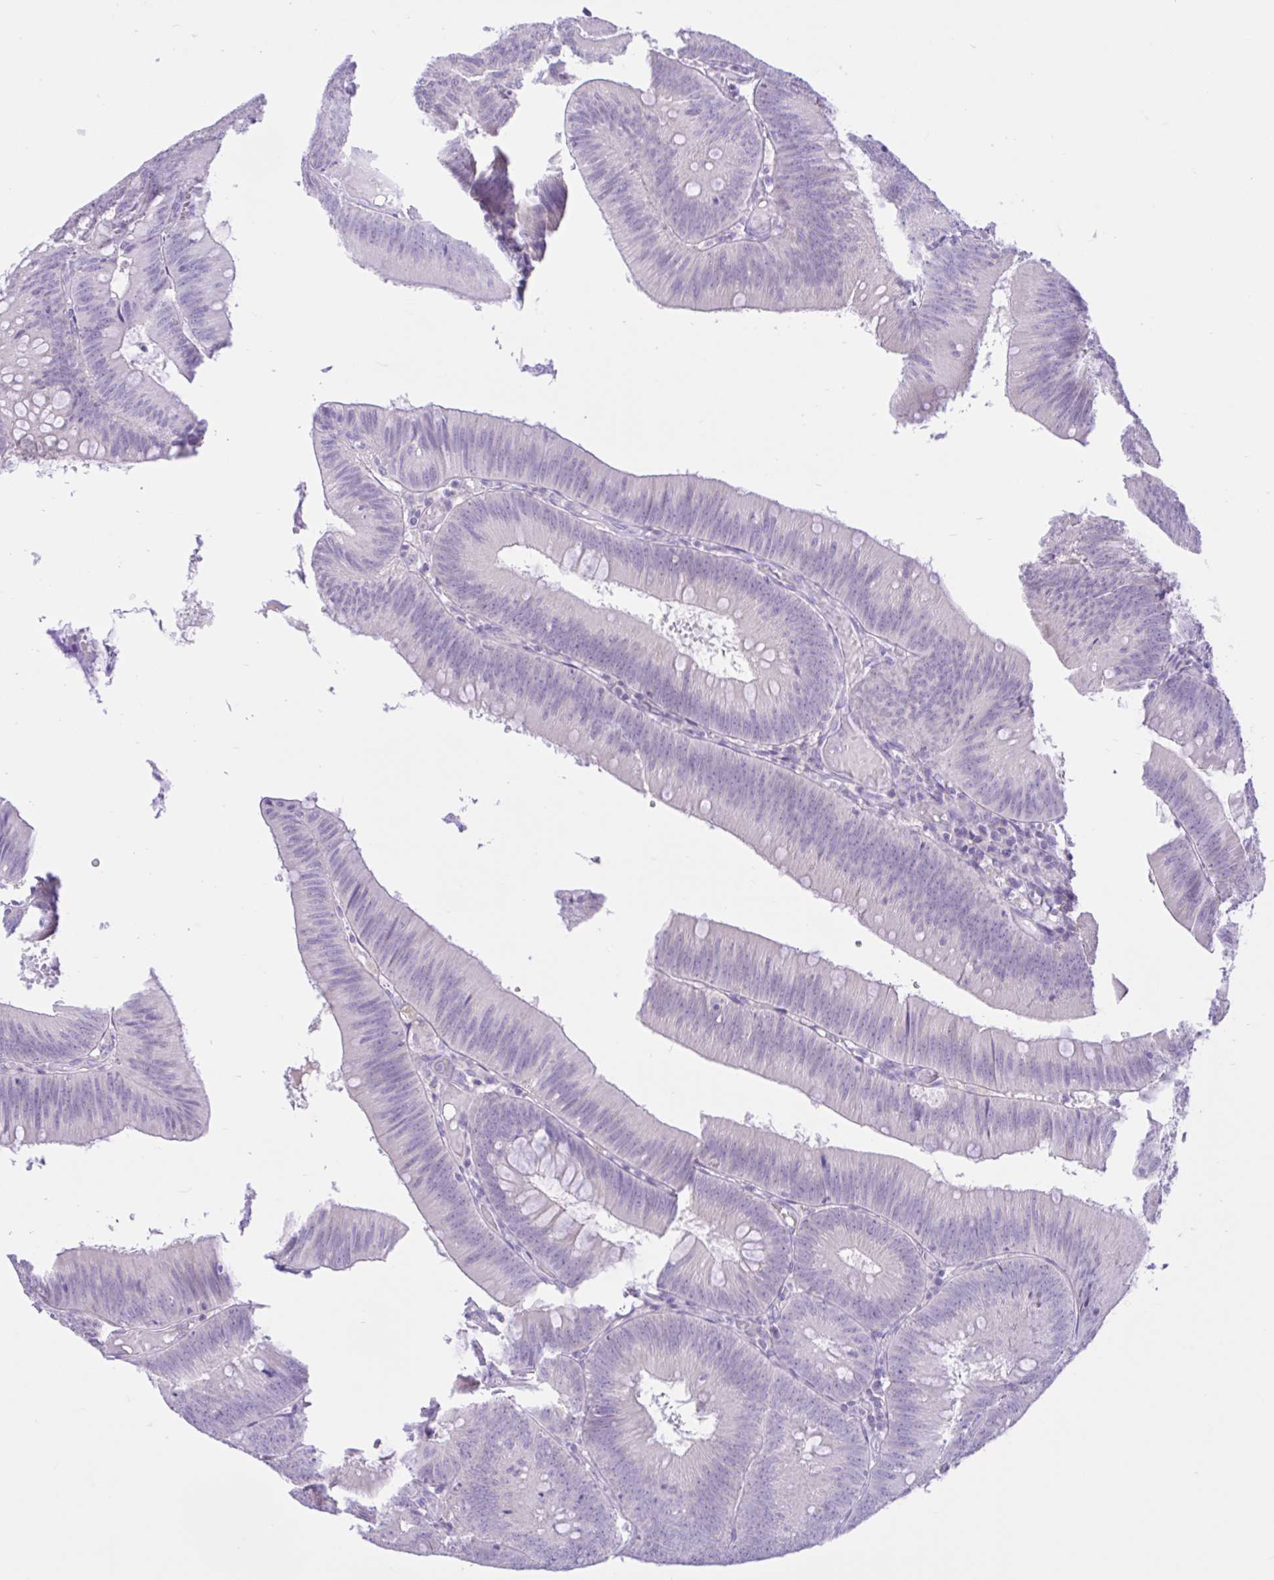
{"staining": {"intensity": "negative", "quantity": "none", "location": "none"}, "tissue": "colorectal cancer", "cell_type": "Tumor cells", "image_type": "cancer", "snomed": [{"axis": "morphology", "description": "Adenocarcinoma, NOS"}, {"axis": "topography", "description": "Colon"}], "caption": "Micrograph shows no protein expression in tumor cells of colorectal cancer (adenocarcinoma) tissue. Brightfield microscopy of immunohistochemistry stained with DAB (3,3'-diaminobenzidine) (brown) and hematoxylin (blue), captured at high magnification.", "gene": "ZNF101", "patient": {"sex": "male", "age": 84}}